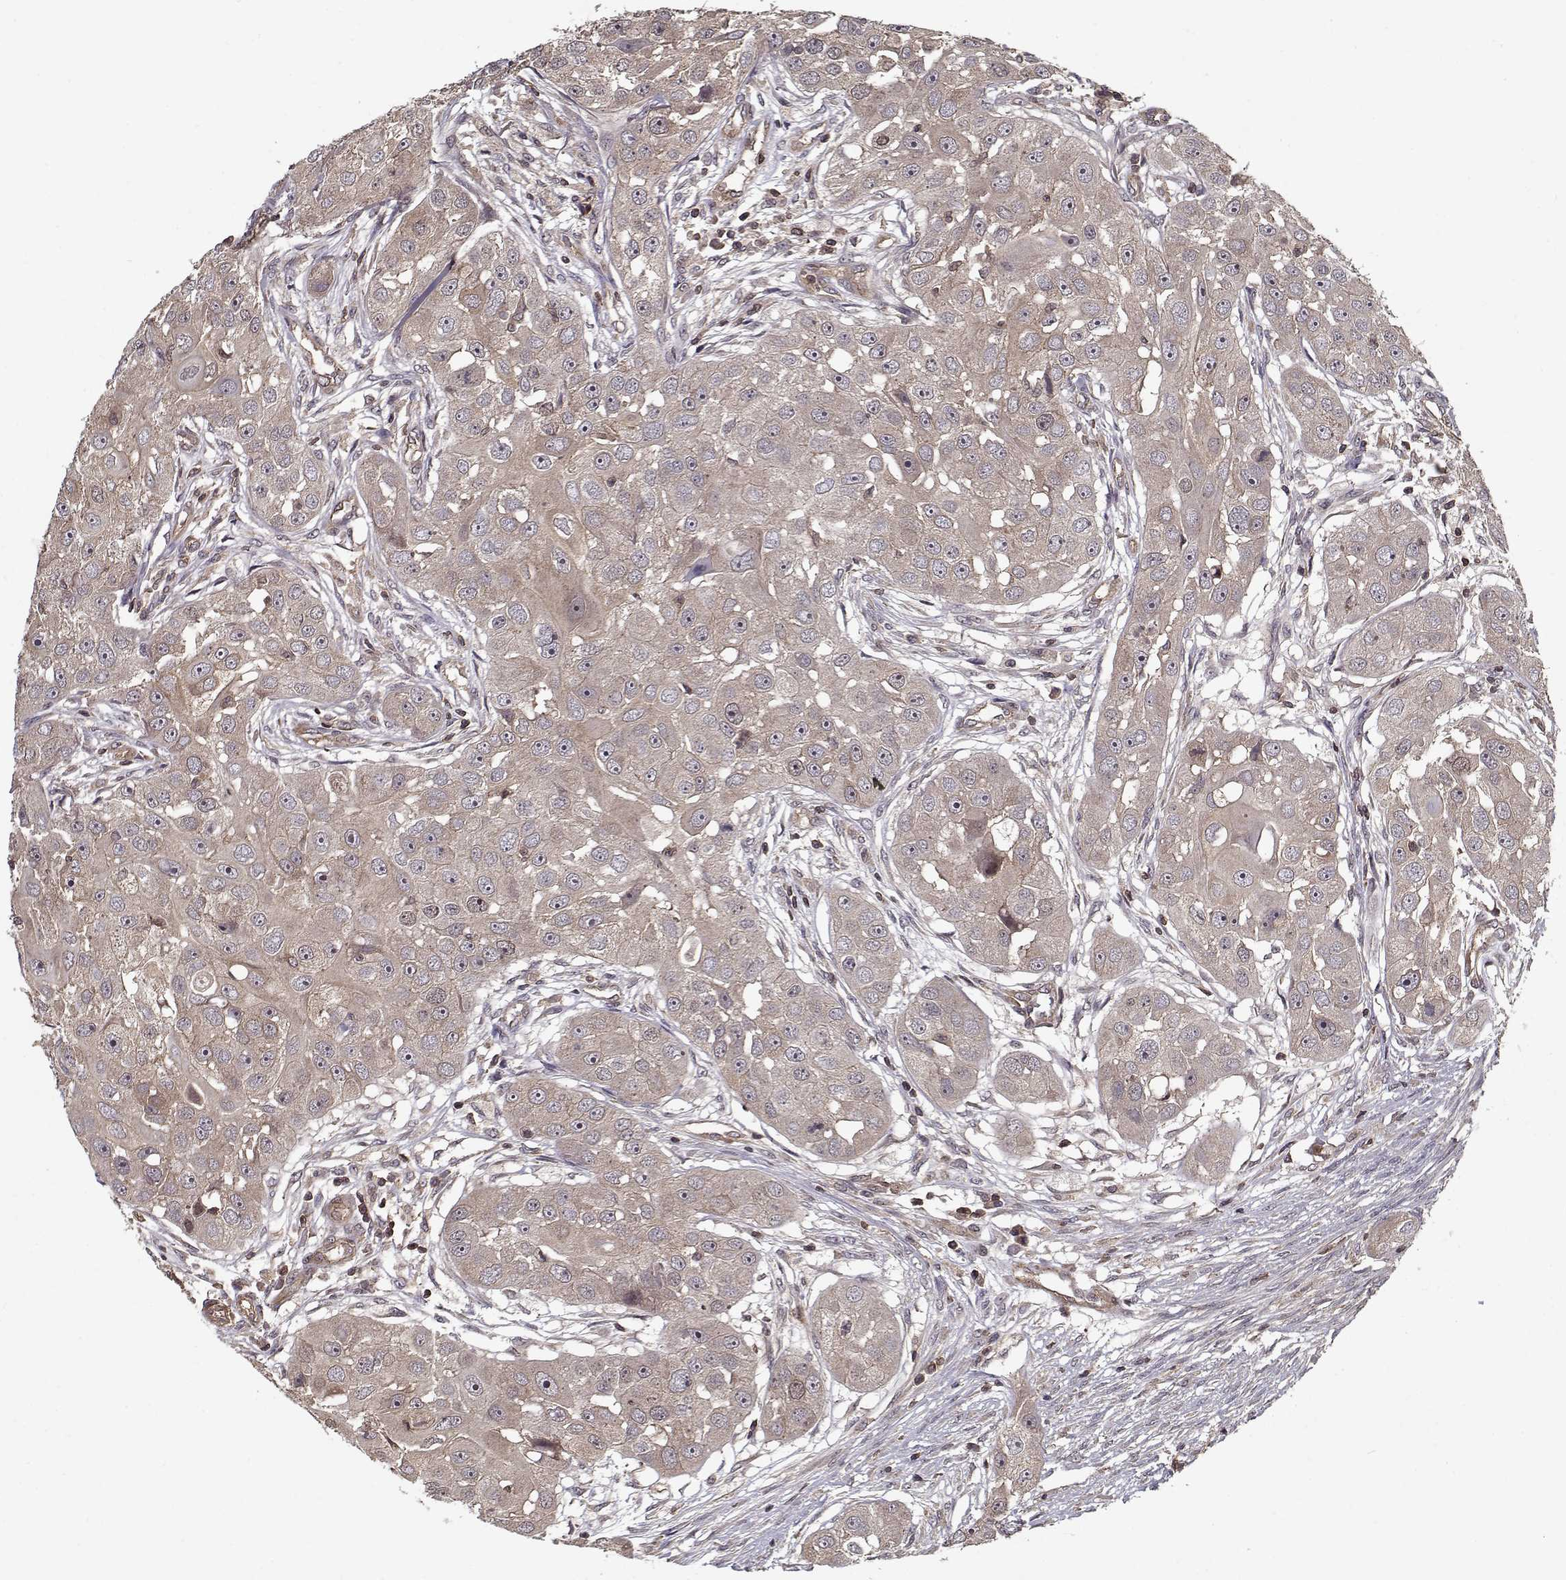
{"staining": {"intensity": "weak", "quantity": "<25%", "location": "cytoplasmic/membranous"}, "tissue": "head and neck cancer", "cell_type": "Tumor cells", "image_type": "cancer", "snomed": [{"axis": "morphology", "description": "Squamous cell carcinoma, NOS"}, {"axis": "topography", "description": "Head-Neck"}], "caption": "Tumor cells are negative for brown protein staining in head and neck squamous cell carcinoma. (DAB IHC visualized using brightfield microscopy, high magnification).", "gene": "PPP1R12A", "patient": {"sex": "male", "age": 51}}